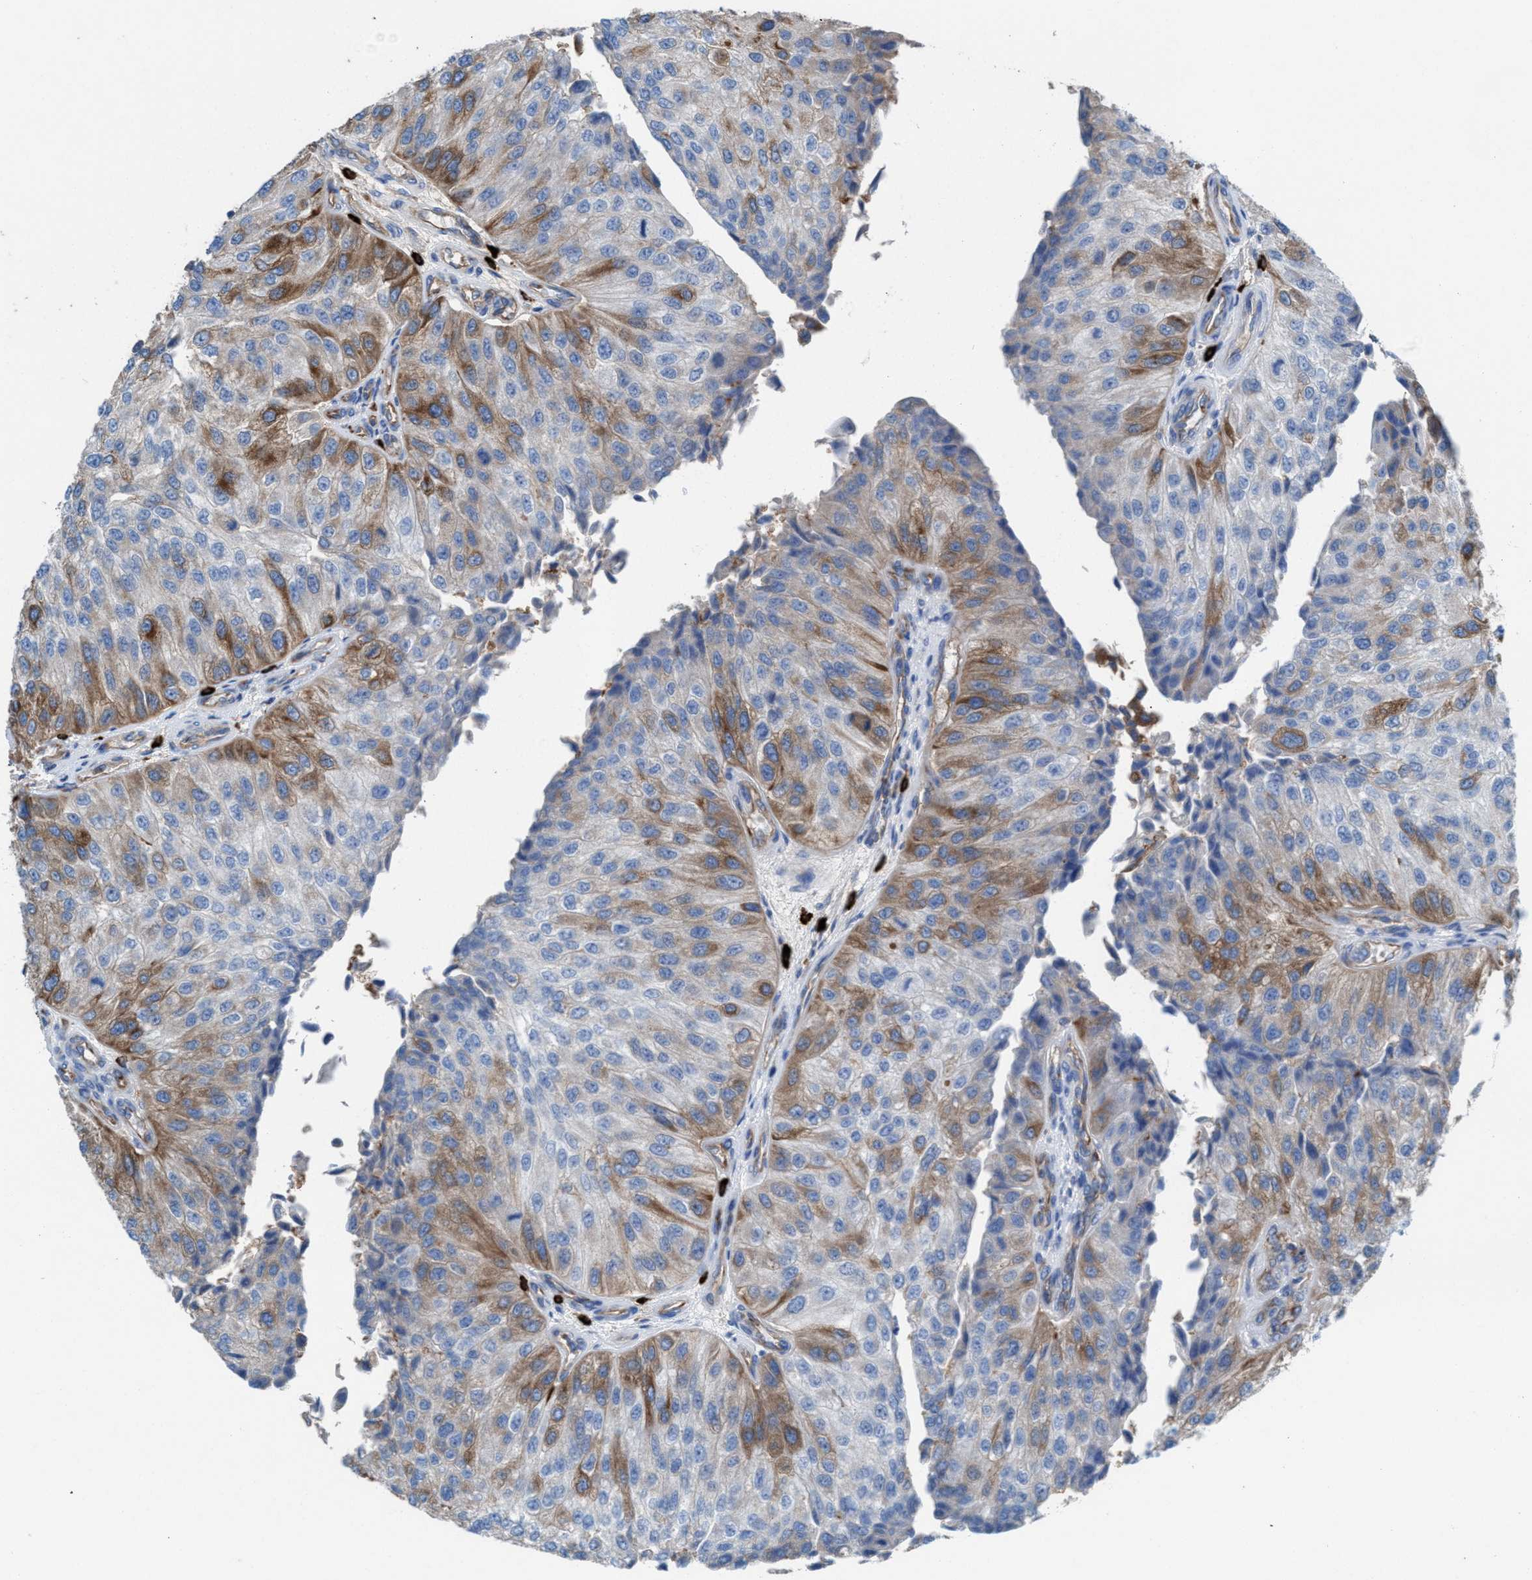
{"staining": {"intensity": "moderate", "quantity": "<25%", "location": "cytoplasmic/membranous"}, "tissue": "urothelial cancer", "cell_type": "Tumor cells", "image_type": "cancer", "snomed": [{"axis": "morphology", "description": "Urothelial carcinoma, High grade"}, {"axis": "topography", "description": "Kidney"}, {"axis": "topography", "description": "Urinary bladder"}], "caption": "A low amount of moderate cytoplasmic/membranous positivity is seen in about <25% of tumor cells in urothelial cancer tissue.", "gene": "NYAP1", "patient": {"sex": "male", "age": 77}}